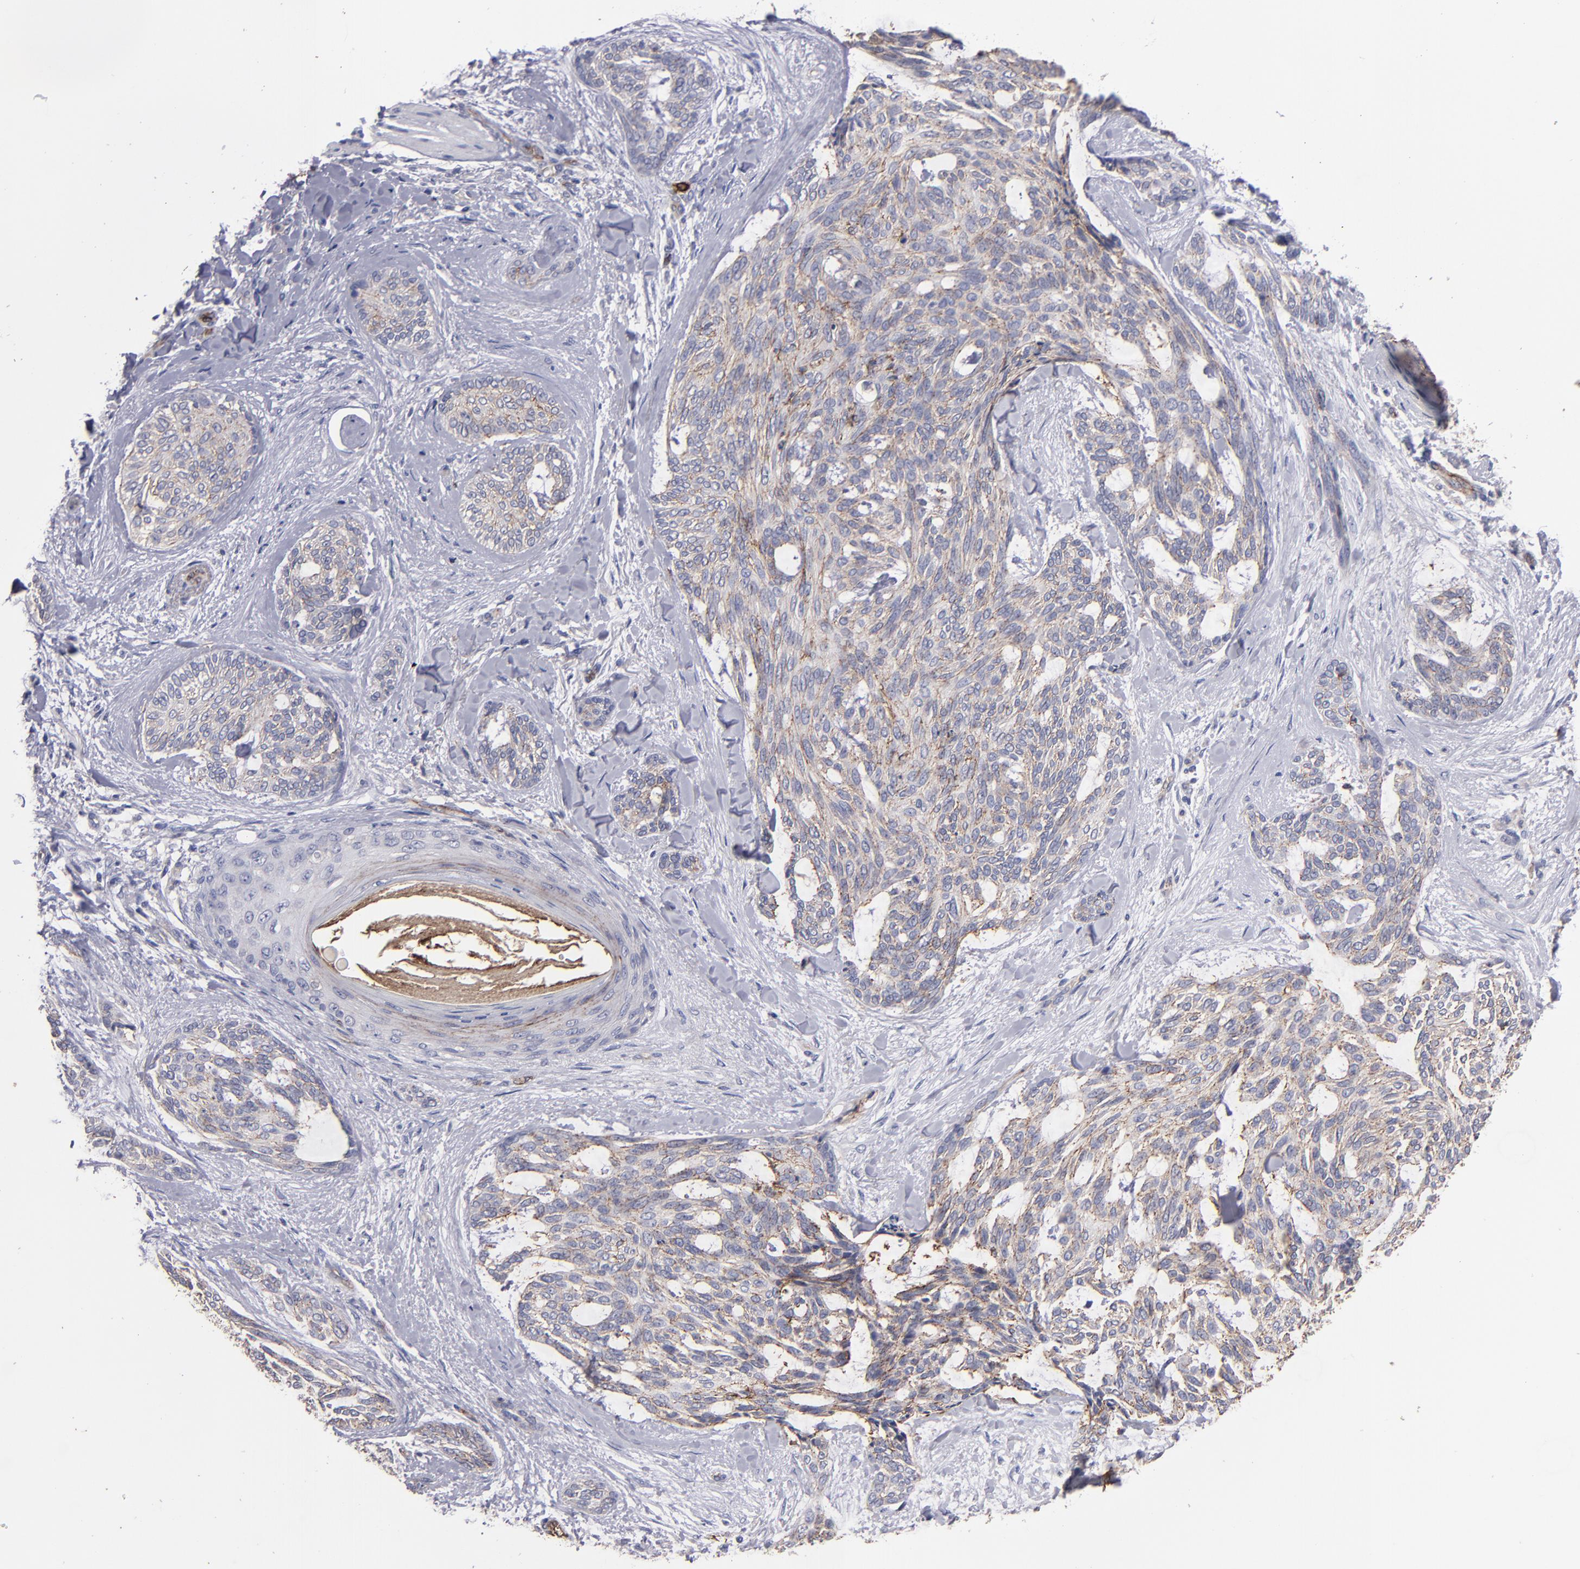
{"staining": {"intensity": "moderate", "quantity": "25%-75%", "location": "cytoplasmic/membranous"}, "tissue": "skin cancer", "cell_type": "Tumor cells", "image_type": "cancer", "snomed": [{"axis": "morphology", "description": "Normal tissue, NOS"}, {"axis": "morphology", "description": "Basal cell carcinoma"}, {"axis": "topography", "description": "Skin"}], "caption": "Human skin basal cell carcinoma stained with a brown dye displays moderate cytoplasmic/membranous positive positivity in about 25%-75% of tumor cells.", "gene": "CLDN5", "patient": {"sex": "female", "age": 71}}